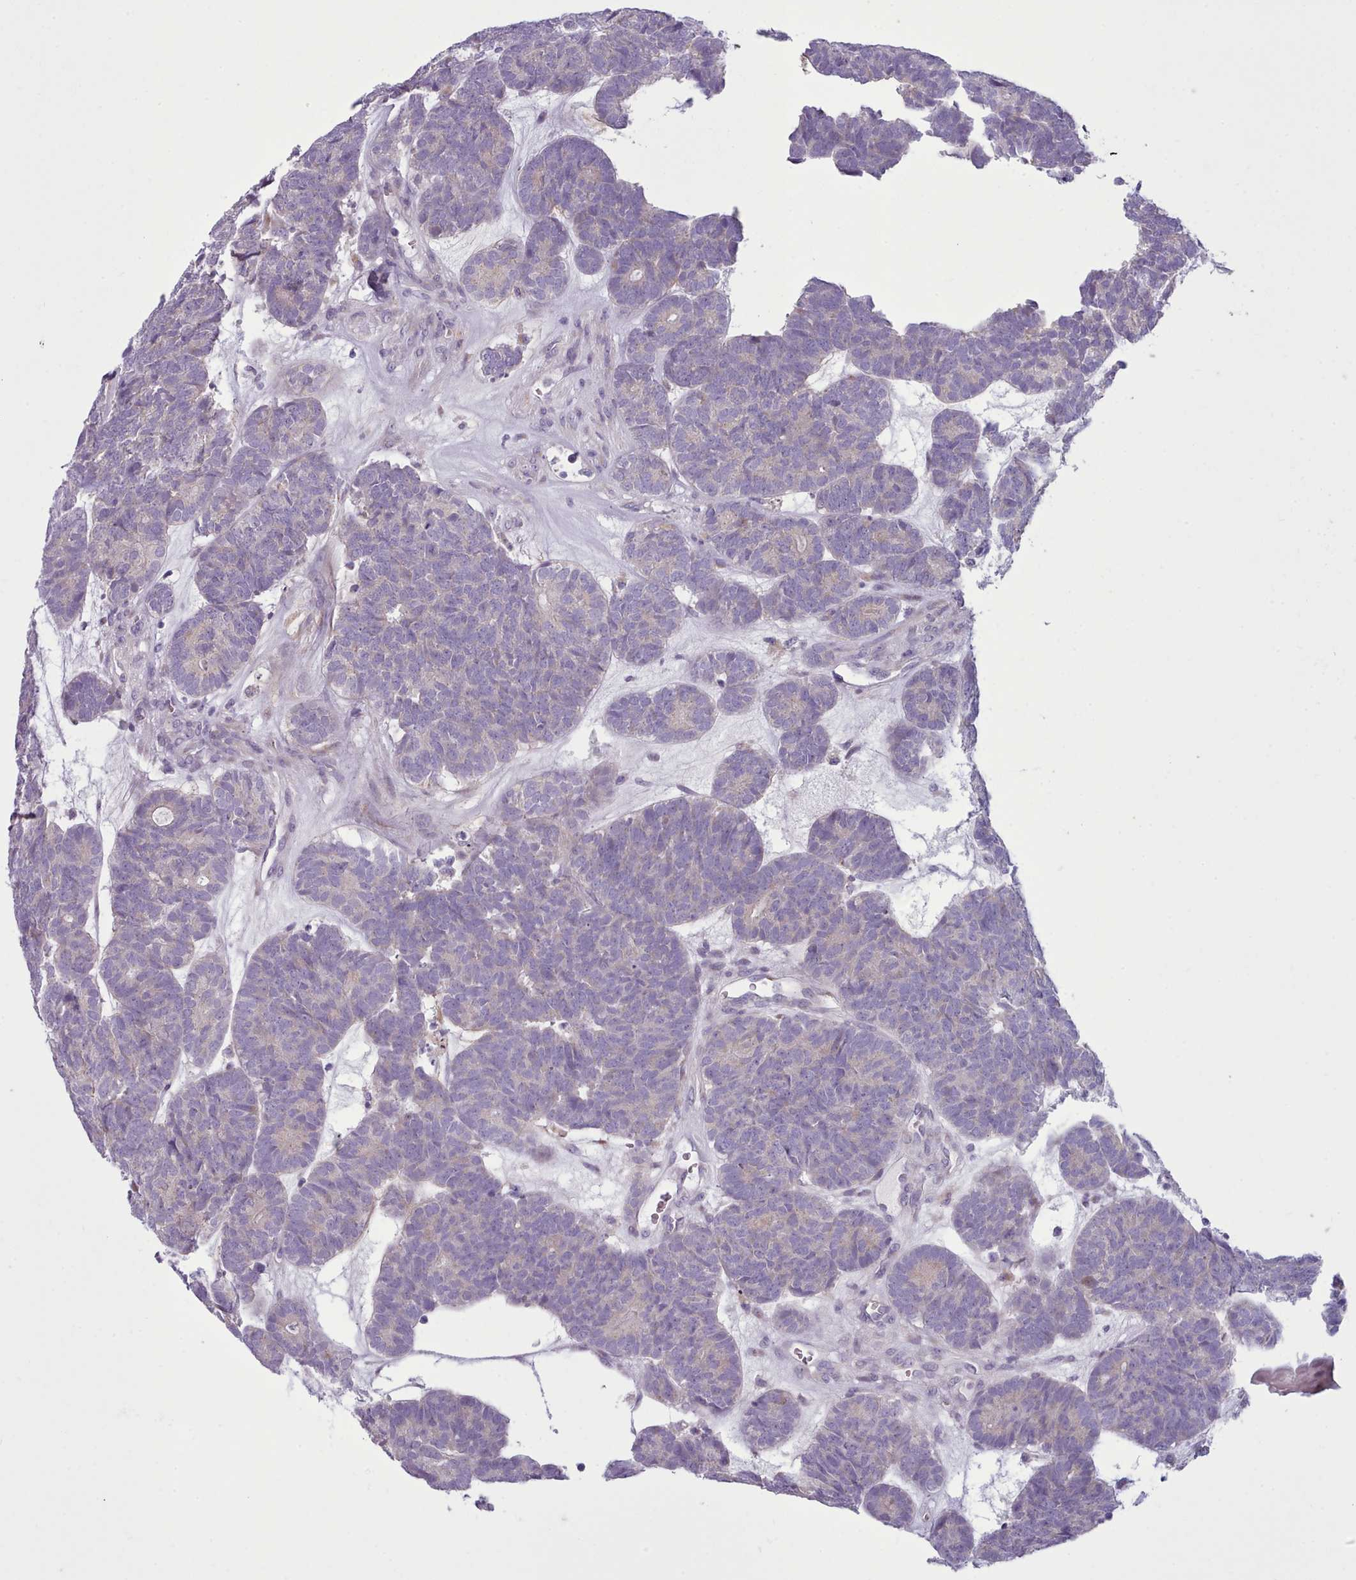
{"staining": {"intensity": "negative", "quantity": "none", "location": "none"}, "tissue": "head and neck cancer", "cell_type": "Tumor cells", "image_type": "cancer", "snomed": [{"axis": "morphology", "description": "Adenocarcinoma, NOS"}, {"axis": "topography", "description": "Head-Neck"}], "caption": "Immunohistochemistry (IHC) histopathology image of neoplastic tissue: human head and neck cancer stained with DAB shows no significant protein staining in tumor cells.", "gene": "MYRFL", "patient": {"sex": "female", "age": 81}}